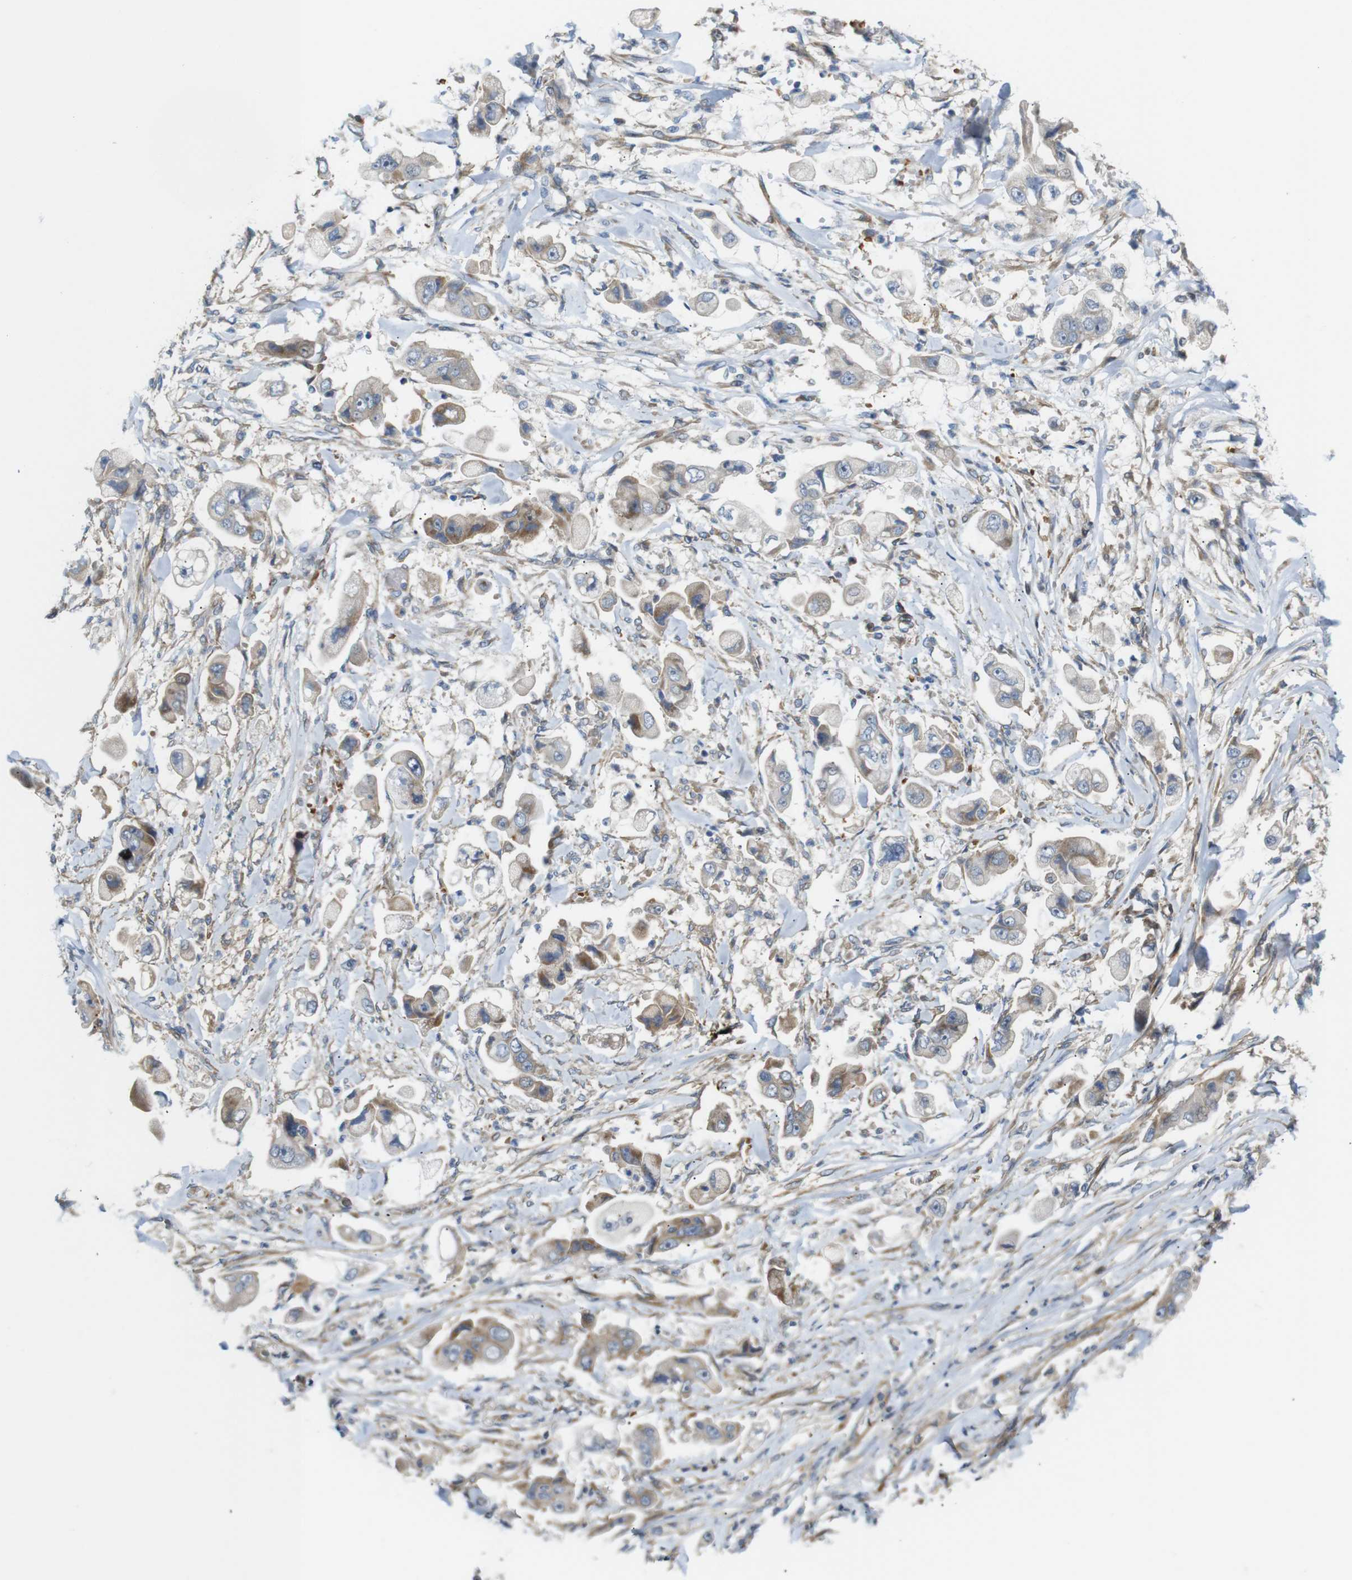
{"staining": {"intensity": "weak", "quantity": ">75%", "location": "cytoplasmic/membranous"}, "tissue": "stomach cancer", "cell_type": "Tumor cells", "image_type": "cancer", "snomed": [{"axis": "morphology", "description": "Adenocarcinoma, NOS"}, {"axis": "topography", "description": "Stomach"}], "caption": "A photomicrograph of human stomach cancer (adenocarcinoma) stained for a protein demonstrates weak cytoplasmic/membranous brown staining in tumor cells. Nuclei are stained in blue.", "gene": "RPTOR", "patient": {"sex": "male", "age": 62}}